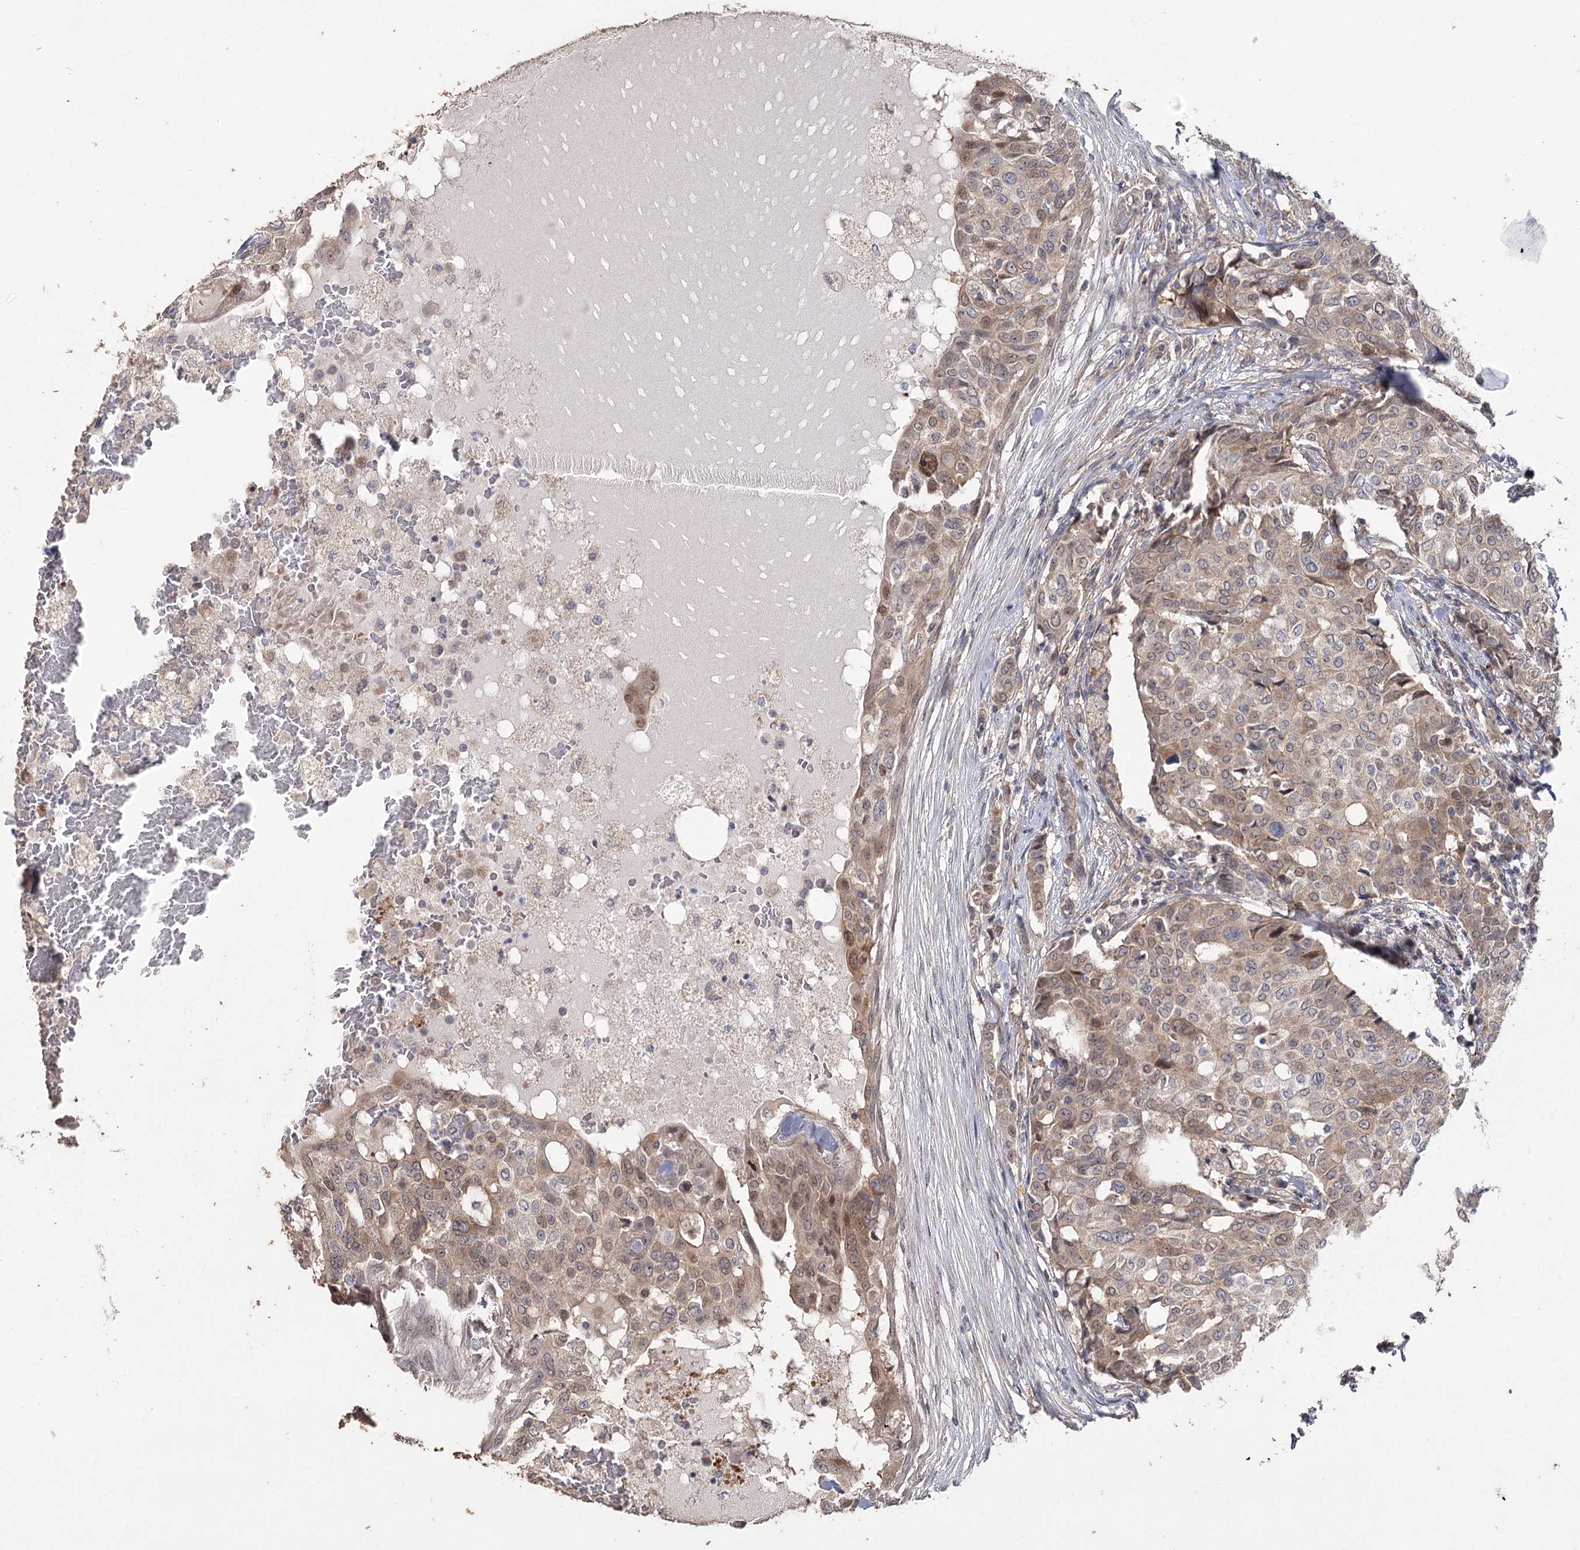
{"staining": {"intensity": "weak", "quantity": ">75%", "location": "cytoplasmic/membranous,nuclear"}, "tissue": "breast cancer", "cell_type": "Tumor cells", "image_type": "cancer", "snomed": [{"axis": "morphology", "description": "Lobular carcinoma"}, {"axis": "topography", "description": "Breast"}], "caption": "Protein expression analysis of human lobular carcinoma (breast) reveals weak cytoplasmic/membranous and nuclear staining in approximately >75% of tumor cells.", "gene": "MAP3K13", "patient": {"sex": "female", "age": 51}}